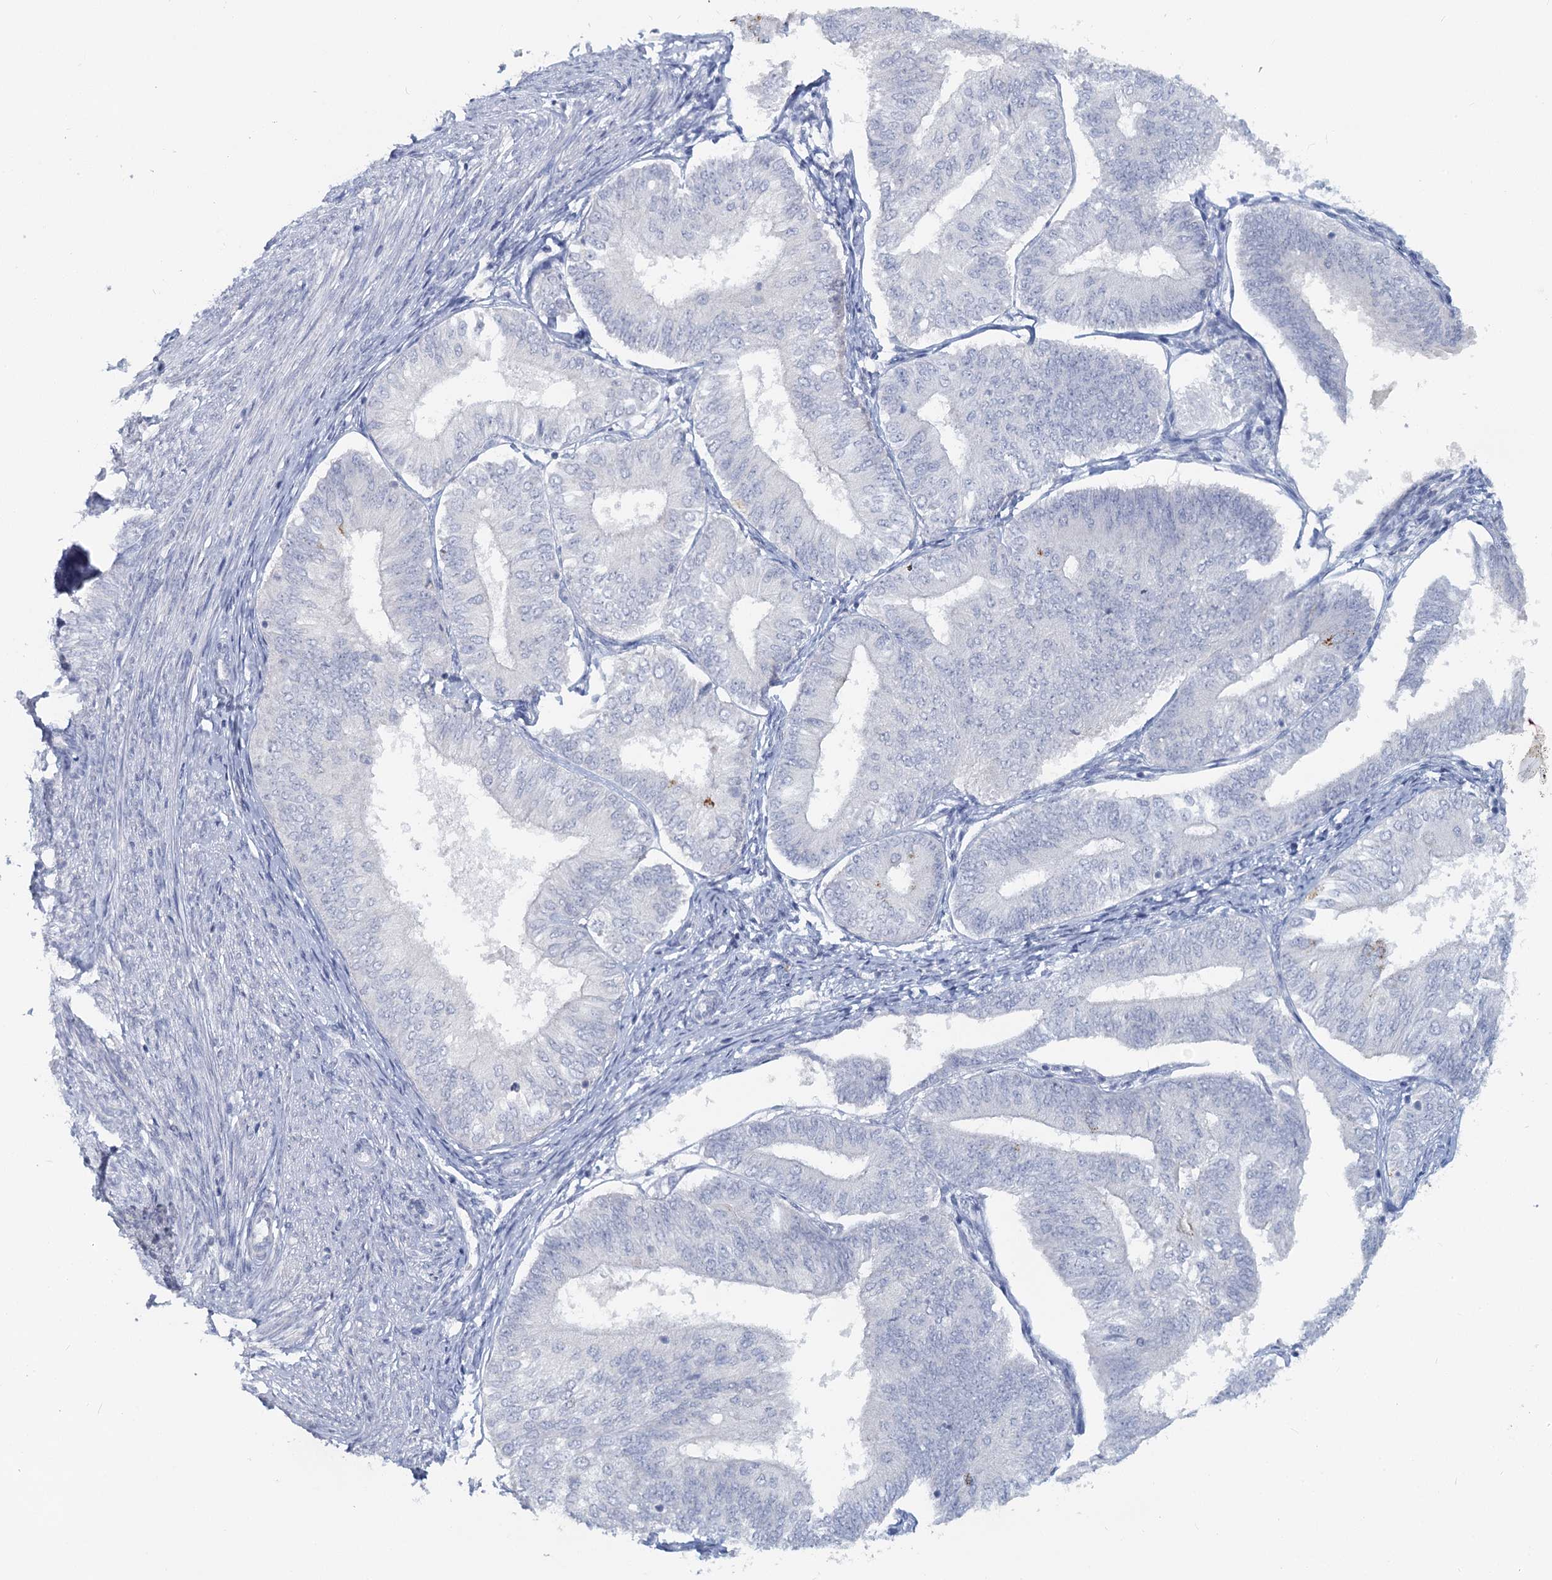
{"staining": {"intensity": "negative", "quantity": "none", "location": "none"}, "tissue": "endometrial cancer", "cell_type": "Tumor cells", "image_type": "cancer", "snomed": [{"axis": "morphology", "description": "Adenocarcinoma, NOS"}, {"axis": "topography", "description": "Endometrium"}], "caption": "A photomicrograph of human endometrial cancer is negative for staining in tumor cells.", "gene": "CHGA", "patient": {"sex": "female", "age": 58}}